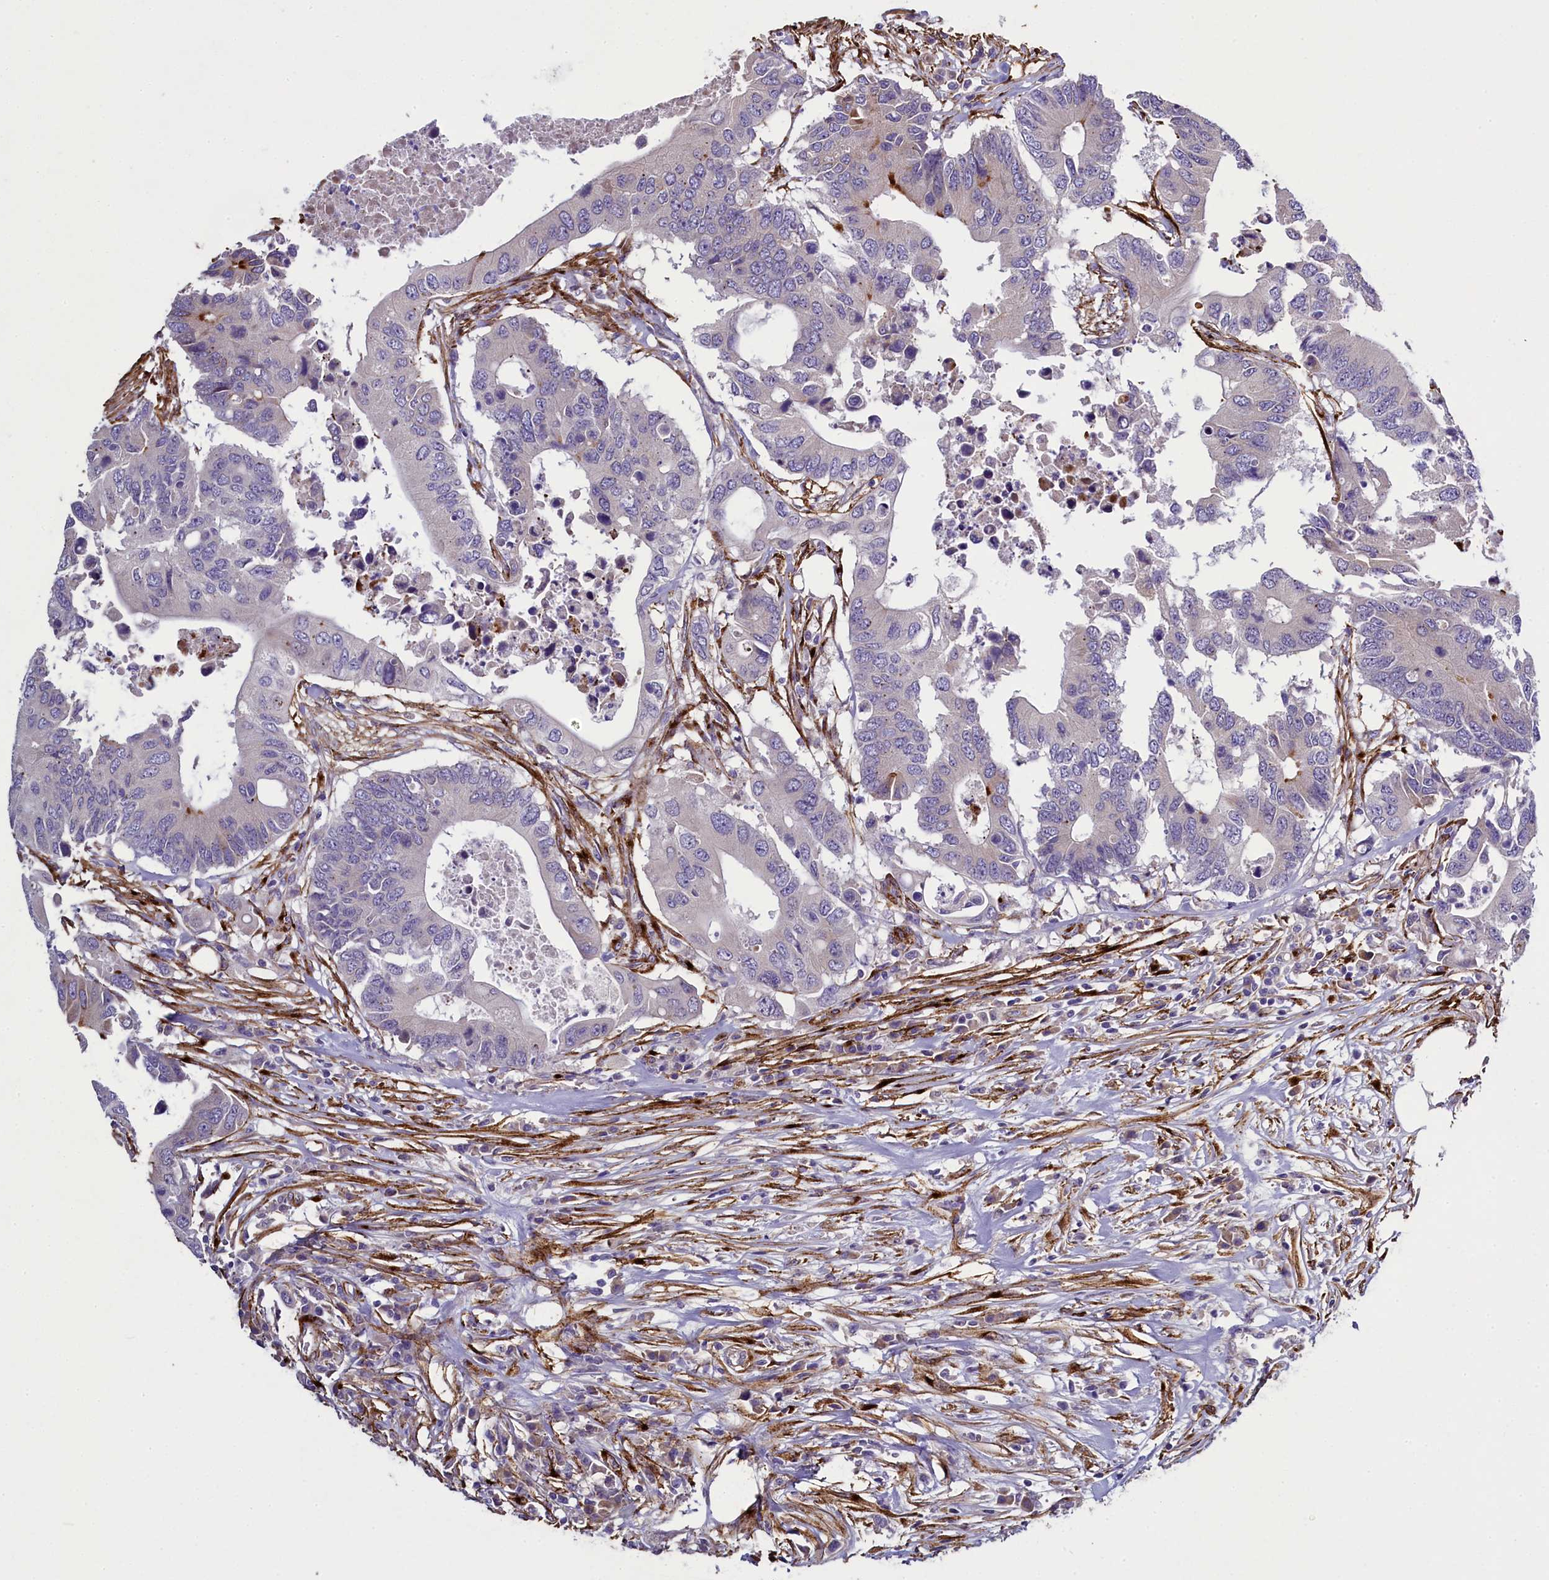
{"staining": {"intensity": "negative", "quantity": "none", "location": "none"}, "tissue": "colorectal cancer", "cell_type": "Tumor cells", "image_type": "cancer", "snomed": [{"axis": "morphology", "description": "Adenocarcinoma, NOS"}, {"axis": "topography", "description": "Colon"}], "caption": "Tumor cells are negative for protein expression in human adenocarcinoma (colorectal).", "gene": "MRC2", "patient": {"sex": "male", "age": 71}}